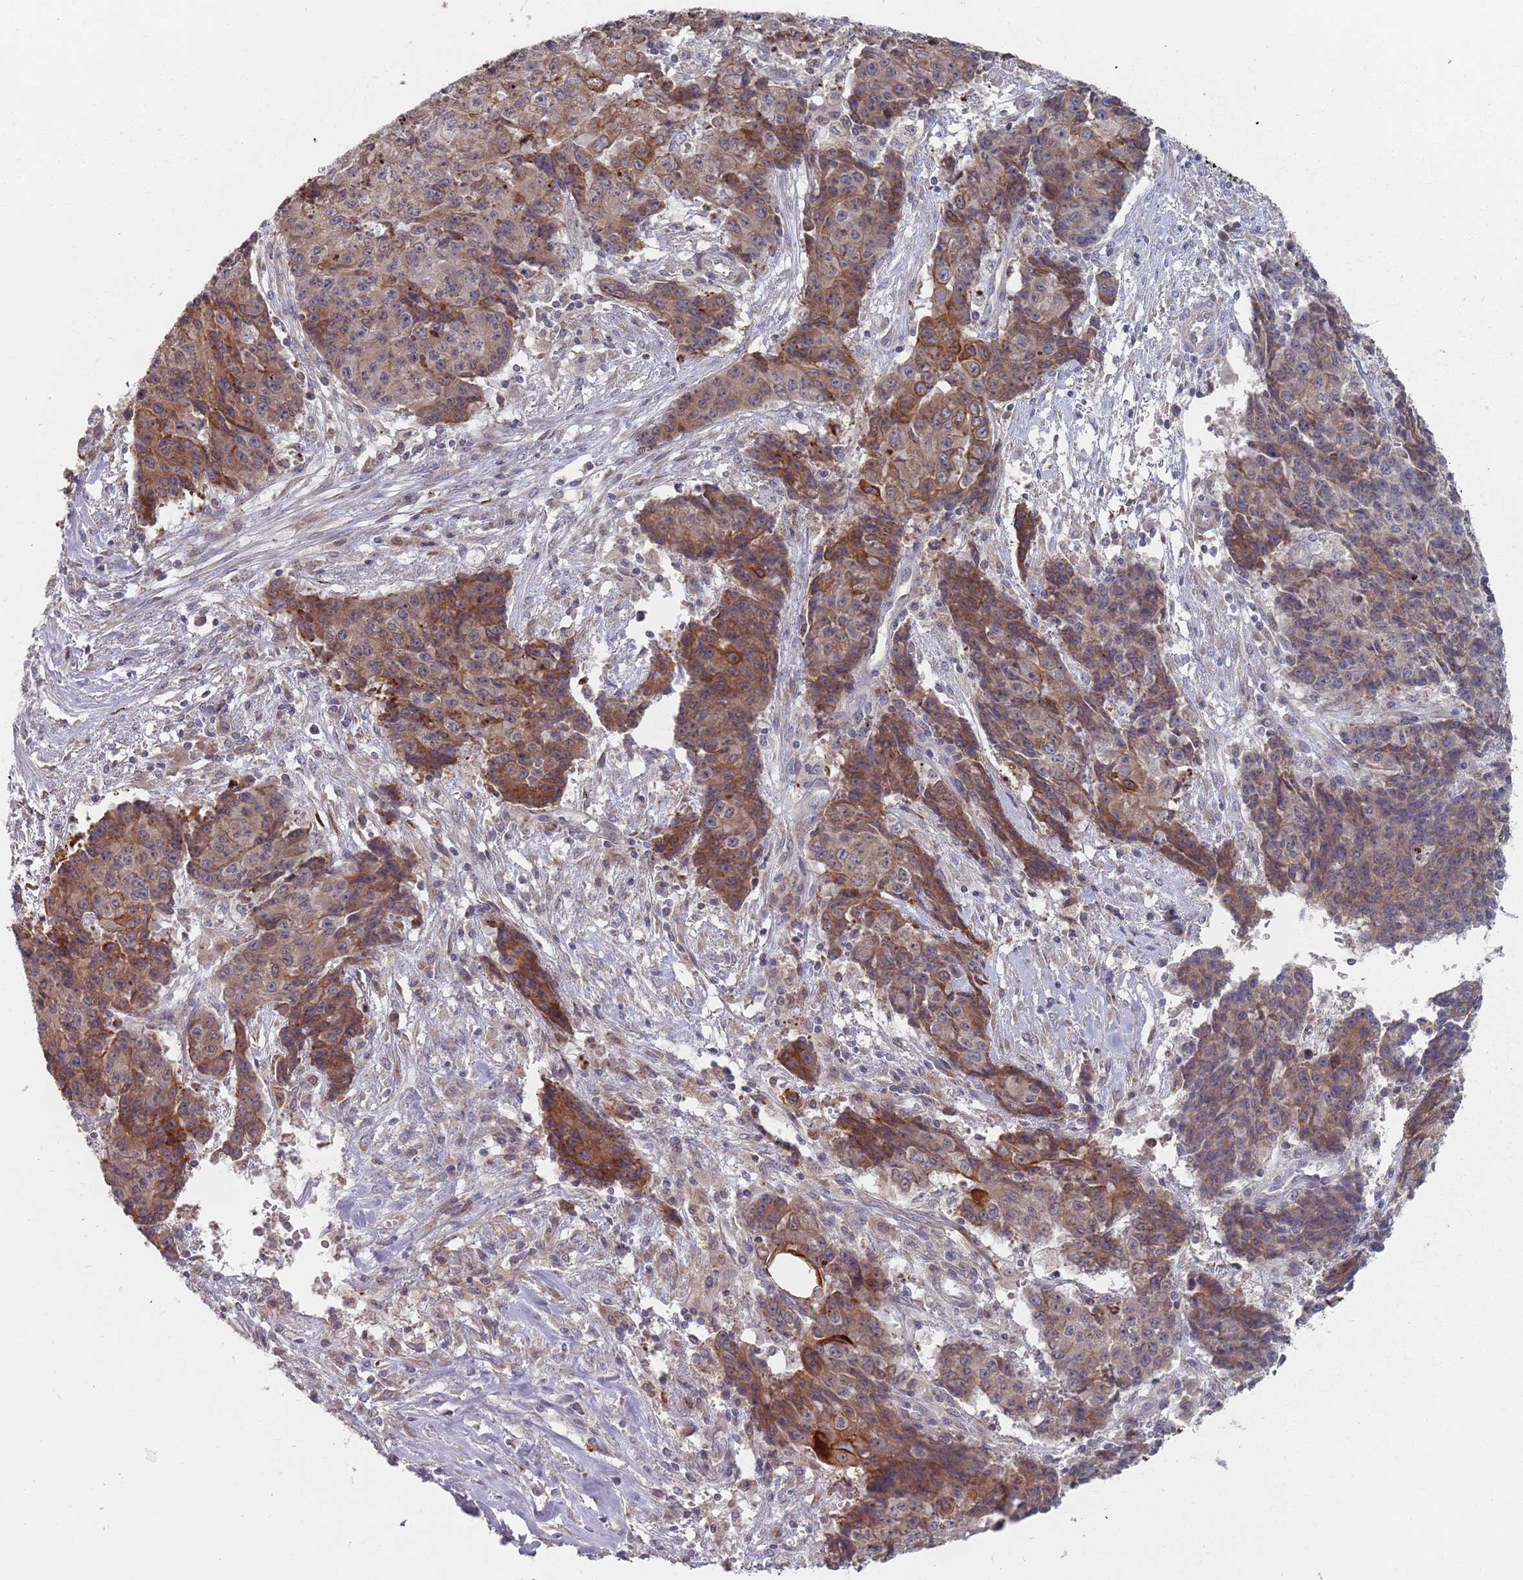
{"staining": {"intensity": "moderate", "quantity": "25%-75%", "location": "cytoplasmic/membranous"}, "tissue": "ovarian cancer", "cell_type": "Tumor cells", "image_type": "cancer", "snomed": [{"axis": "morphology", "description": "Carcinoma, endometroid"}, {"axis": "topography", "description": "Ovary"}], "caption": "Protein staining displays moderate cytoplasmic/membranous staining in approximately 25%-75% of tumor cells in ovarian cancer. (DAB (3,3'-diaminobenzidine) IHC, brown staining for protein, blue staining for nuclei).", "gene": "ADAL", "patient": {"sex": "female", "age": 42}}